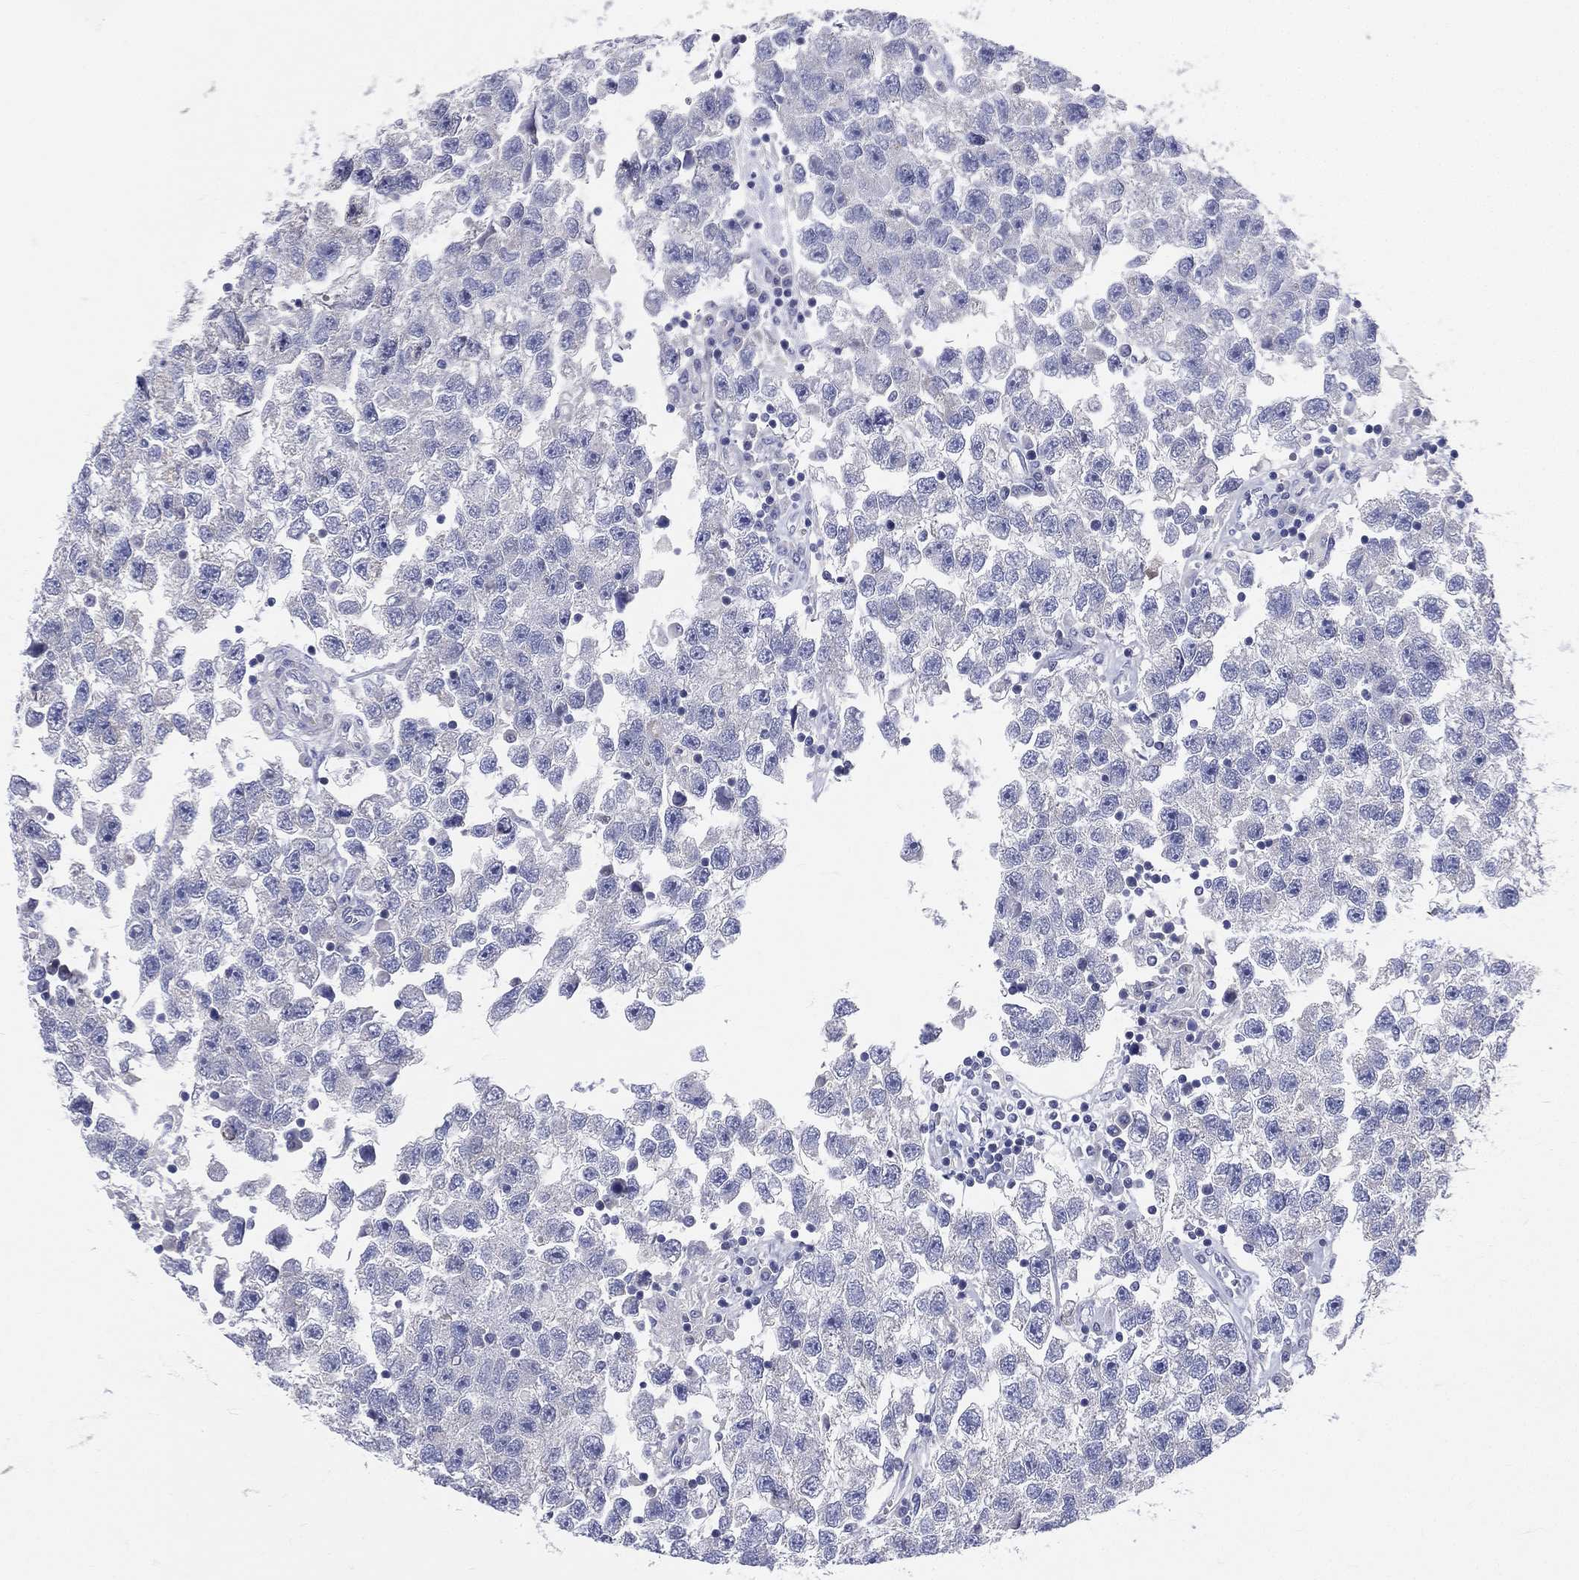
{"staining": {"intensity": "moderate", "quantity": "<25%", "location": "cytoplasmic/membranous"}, "tissue": "testis cancer", "cell_type": "Tumor cells", "image_type": "cancer", "snomed": [{"axis": "morphology", "description": "Seminoma, NOS"}, {"axis": "topography", "description": "Testis"}], "caption": "Human testis cancer stained for a protein (brown) displays moderate cytoplasmic/membranous positive positivity in about <25% of tumor cells.", "gene": "PWWP3A", "patient": {"sex": "male", "age": 26}}